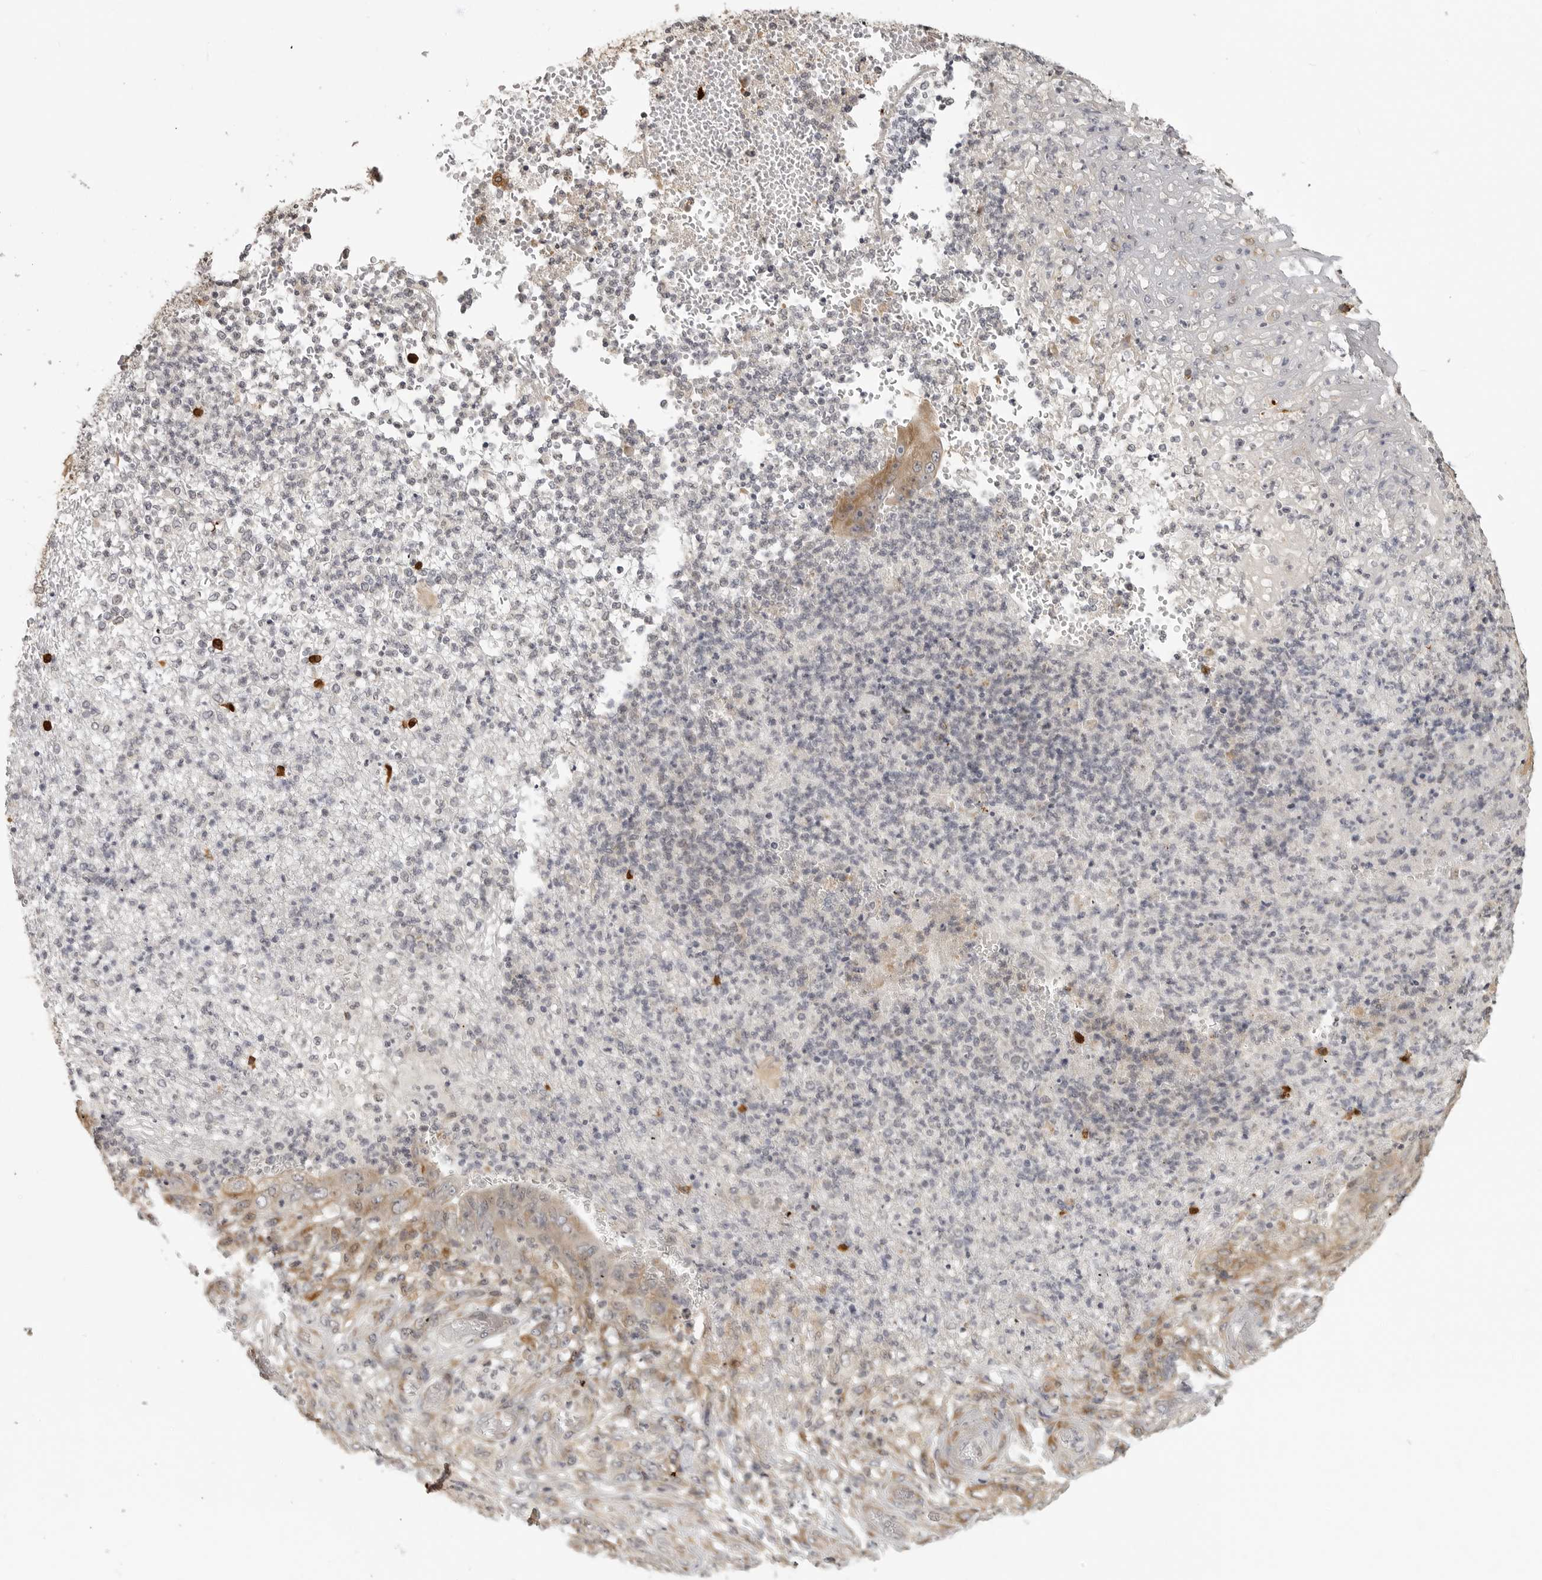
{"staining": {"intensity": "moderate", "quantity": "25%-75%", "location": "cytoplasmic/membranous"}, "tissue": "stomach cancer", "cell_type": "Tumor cells", "image_type": "cancer", "snomed": [{"axis": "morphology", "description": "Adenocarcinoma, NOS"}, {"axis": "topography", "description": "Stomach"}], "caption": "Stomach adenocarcinoma stained with a protein marker shows moderate staining in tumor cells.", "gene": "IDO1", "patient": {"sex": "female", "age": 73}}